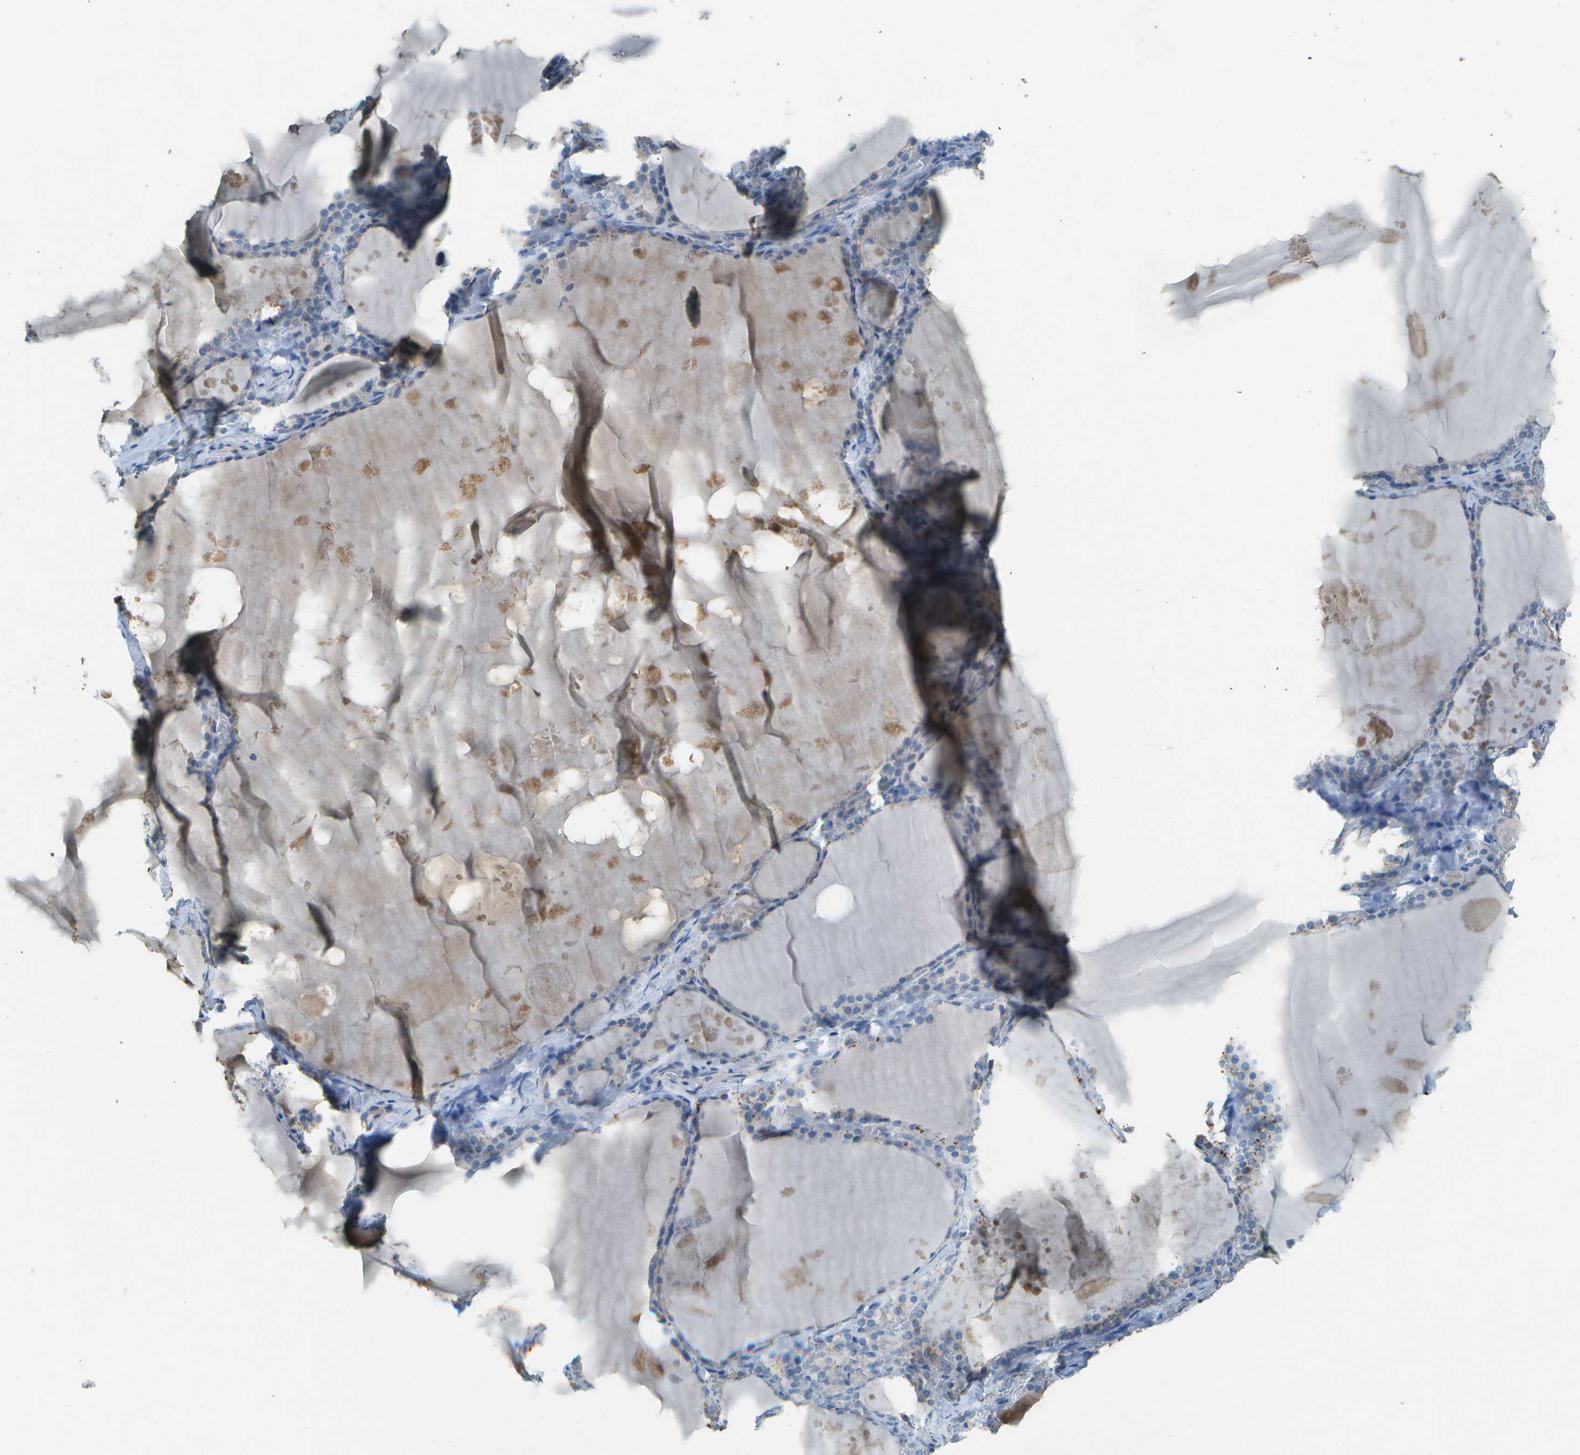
{"staining": {"intensity": "negative", "quantity": "none", "location": "none"}, "tissue": "thyroid gland", "cell_type": "Glandular cells", "image_type": "normal", "snomed": [{"axis": "morphology", "description": "Normal tissue, NOS"}, {"axis": "topography", "description": "Thyroid gland"}], "caption": "DAB immunohistochemical staining of normal human thyroid gland reveals no significant expression in glandular cells.", "gene": "LGI2", "patient": {"sex": "male", "age": 56}}